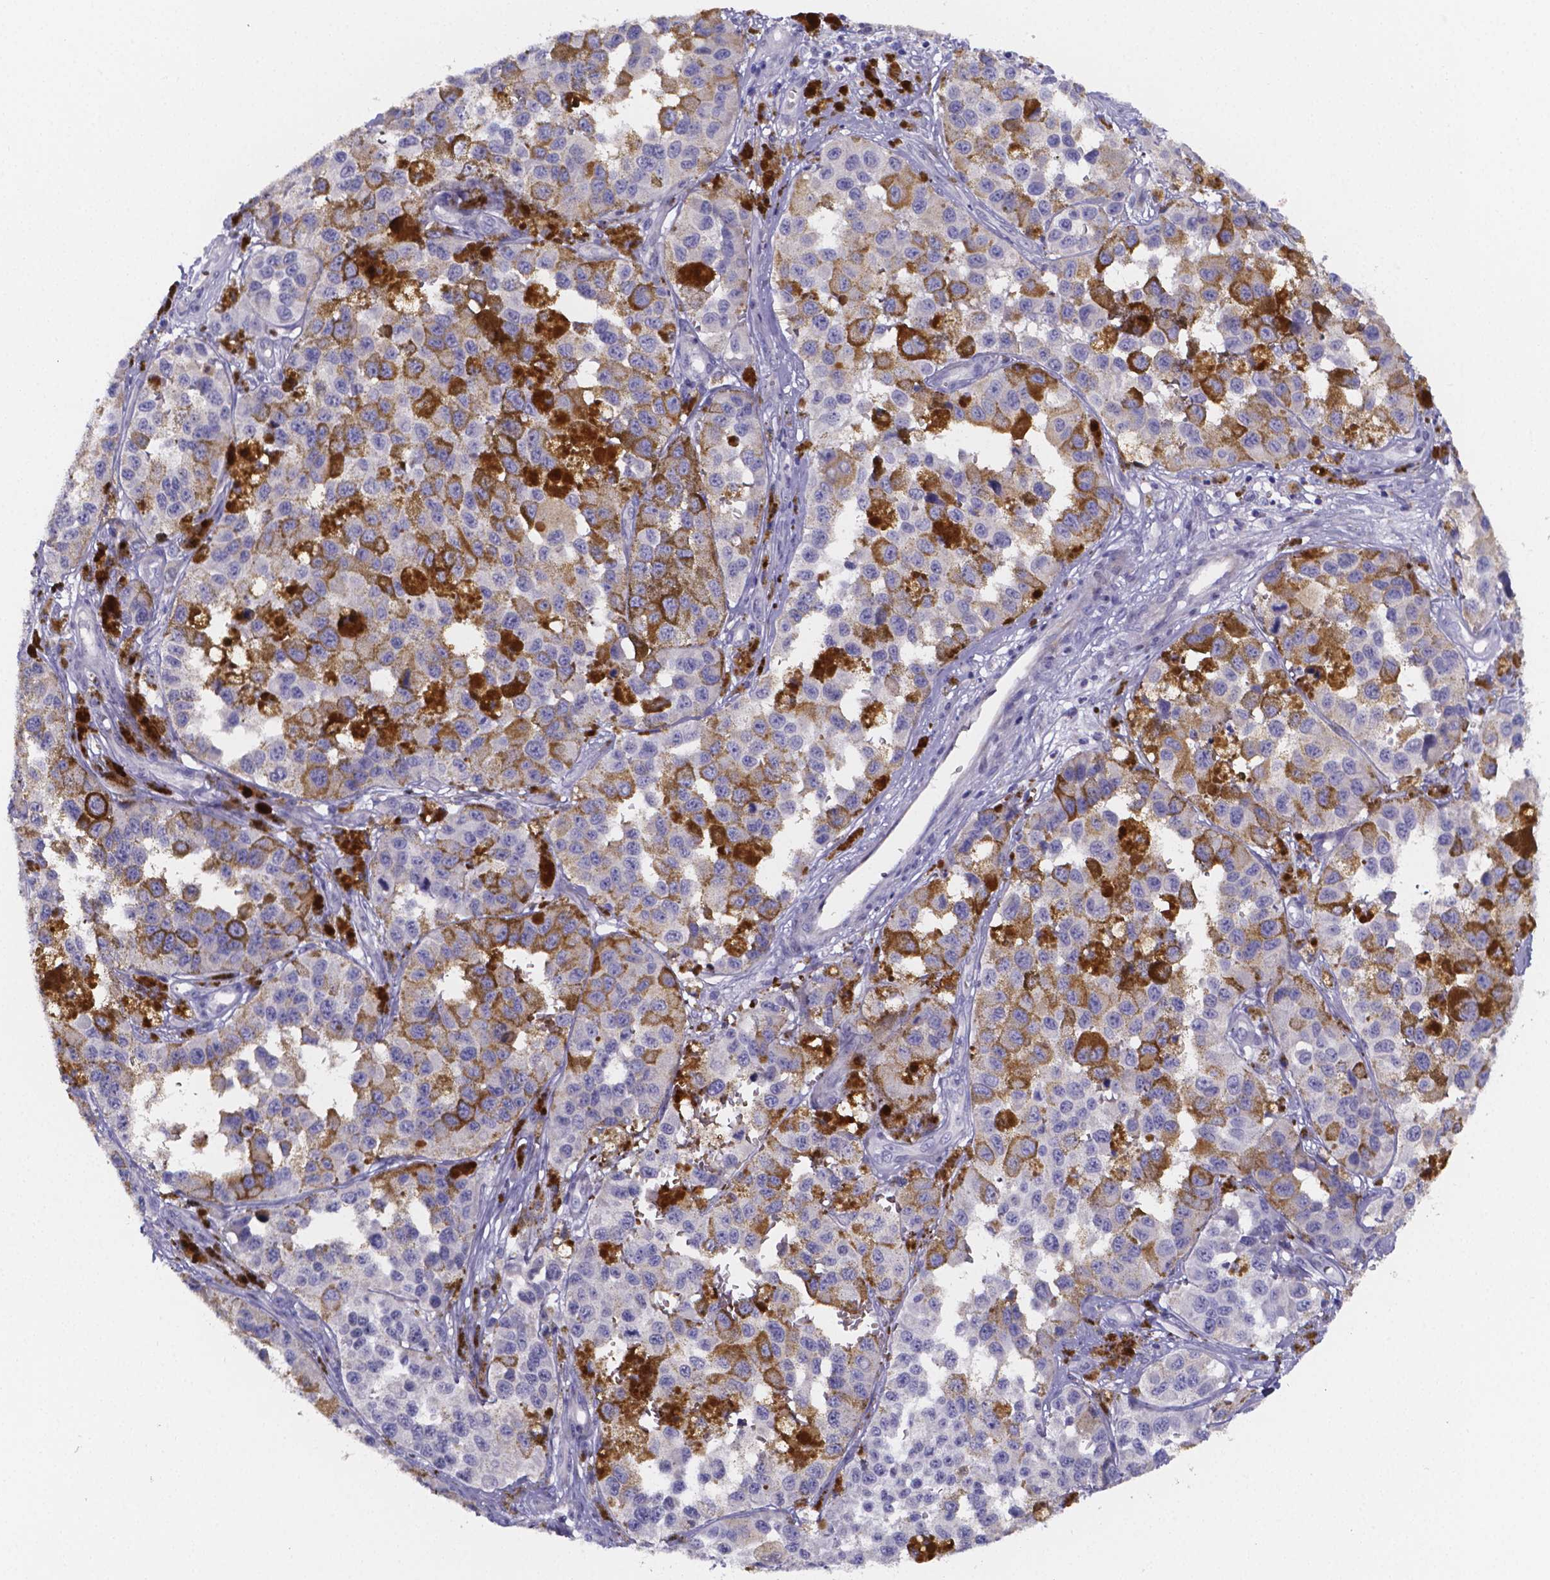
{"staining": {"intensity": "negative", "quantity": "none", "location": "none"}, "tissue": "melanoma", "cell_type": "Tumor cells", "image_type": "cancer", "snomed": [{"axis": "morphology", "description": "Malignant melanoma, NOS"}, {"axis": "topography", "description": "Skin"}], "caption": "Immunohistochemistry image of neoplastic tissue: human malignant melanoma stained with DAB exhibits no significant protein positivity in tumor cells. (DAB (3,3'-diaminobenzidine) immunohistochemistry with hematoxylin counter stain).", "gene": "GABRA3", "patient": {"sex": "female", "age": 58}}